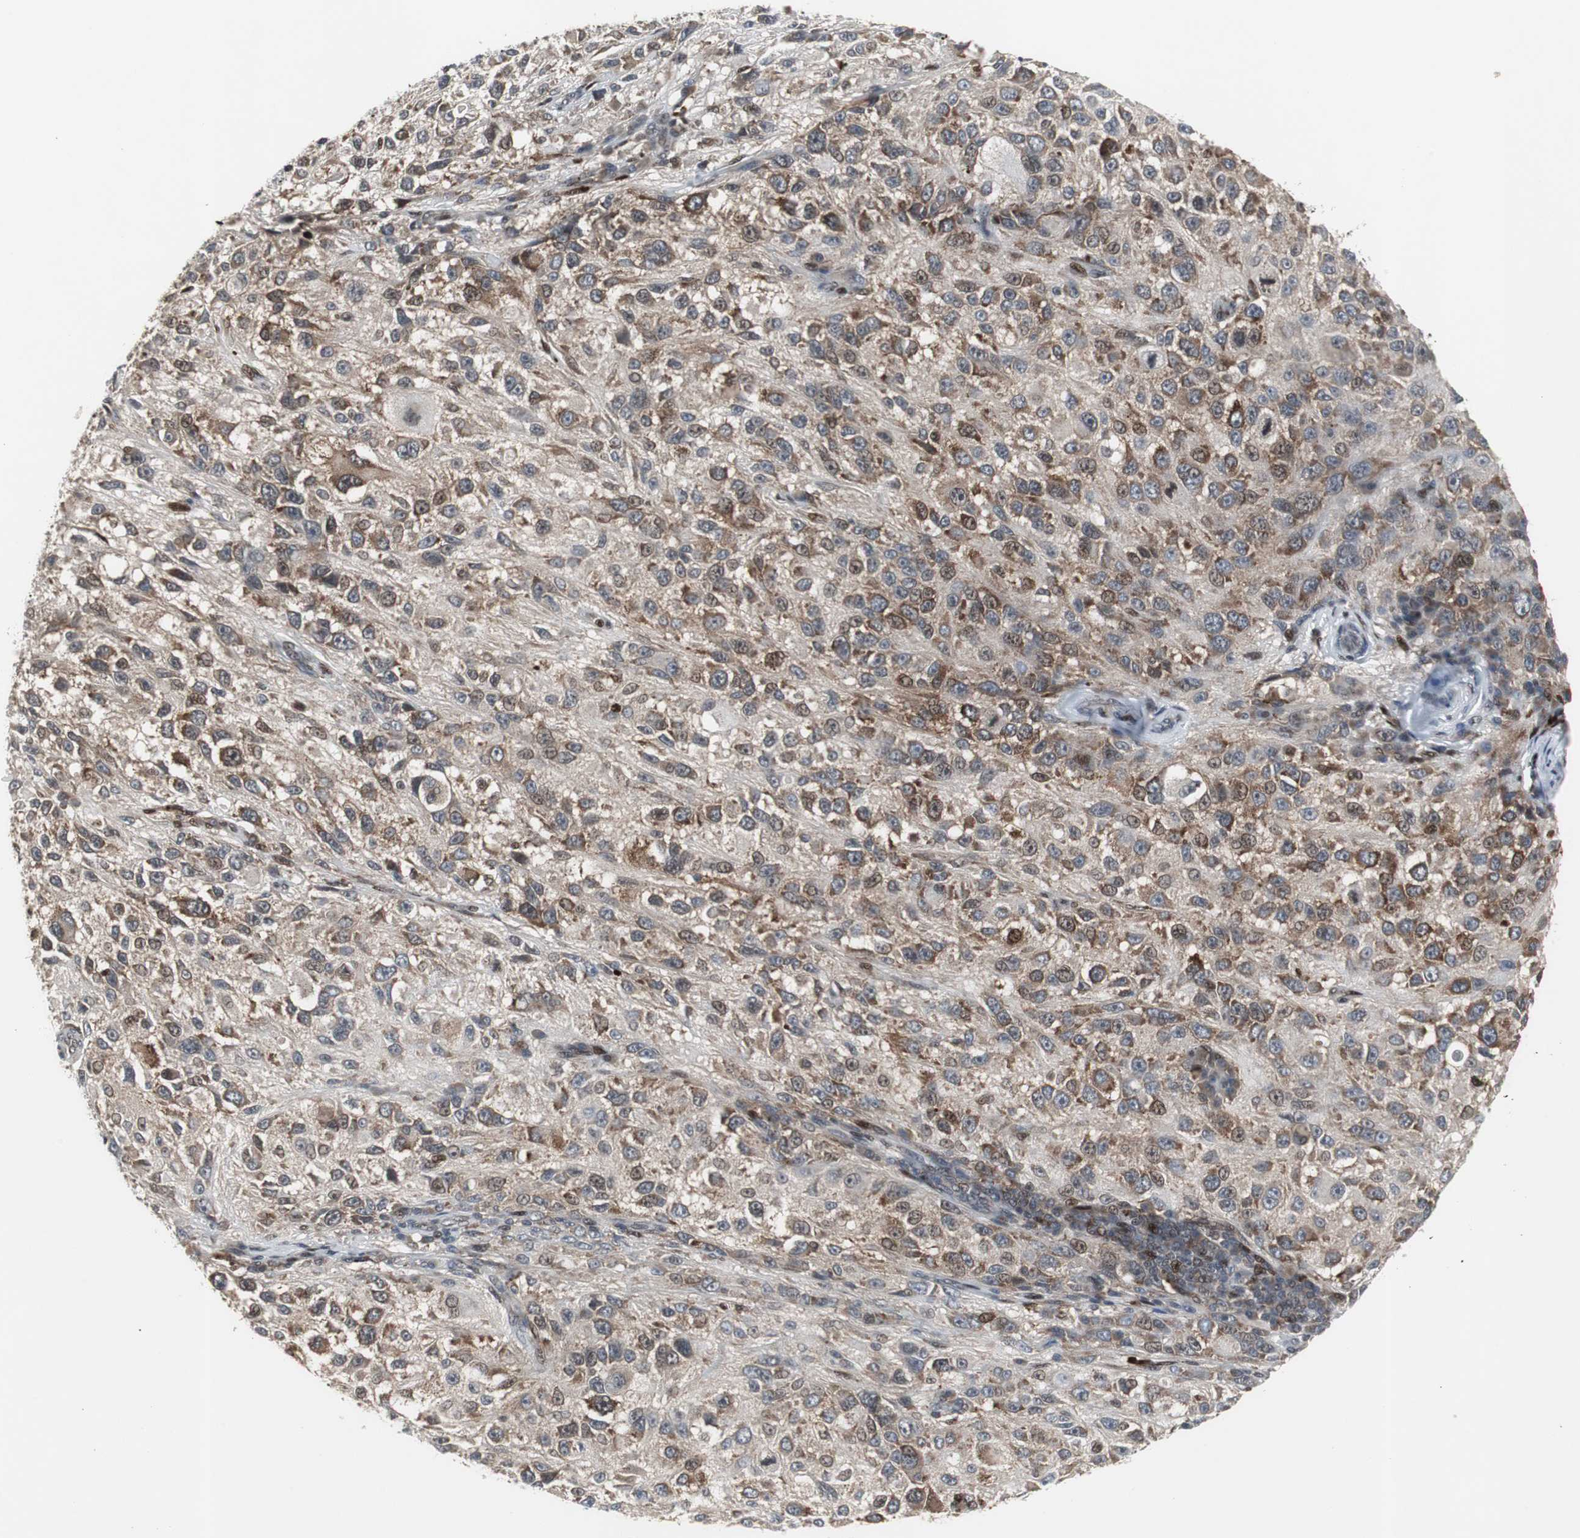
{"staining": {"intensity": "weak", "quantity": ">75%", "location": "cytoplasmic/membranous"}, "tissue": "melanoma", "cell_type": "Tumor cells", "image_type": "cancer", "snomed": [{"axis": "morphology", "description": "Necrosis, NOS"}, {"axis": "morphology", "description": "Malignant melanoma, NOS"}, {"axis": "topography", "description": "Skin"}], "caption": "Melanoma tissue reveals weak cytoplasmic/membranous expression in about >75% of tumor cells, visualized by immunohistochemistry. (DAB IHC with brightfield microscopy, high magnification).", "gene": "GRK2", "patient": {"sex": "female", "age": 87}}